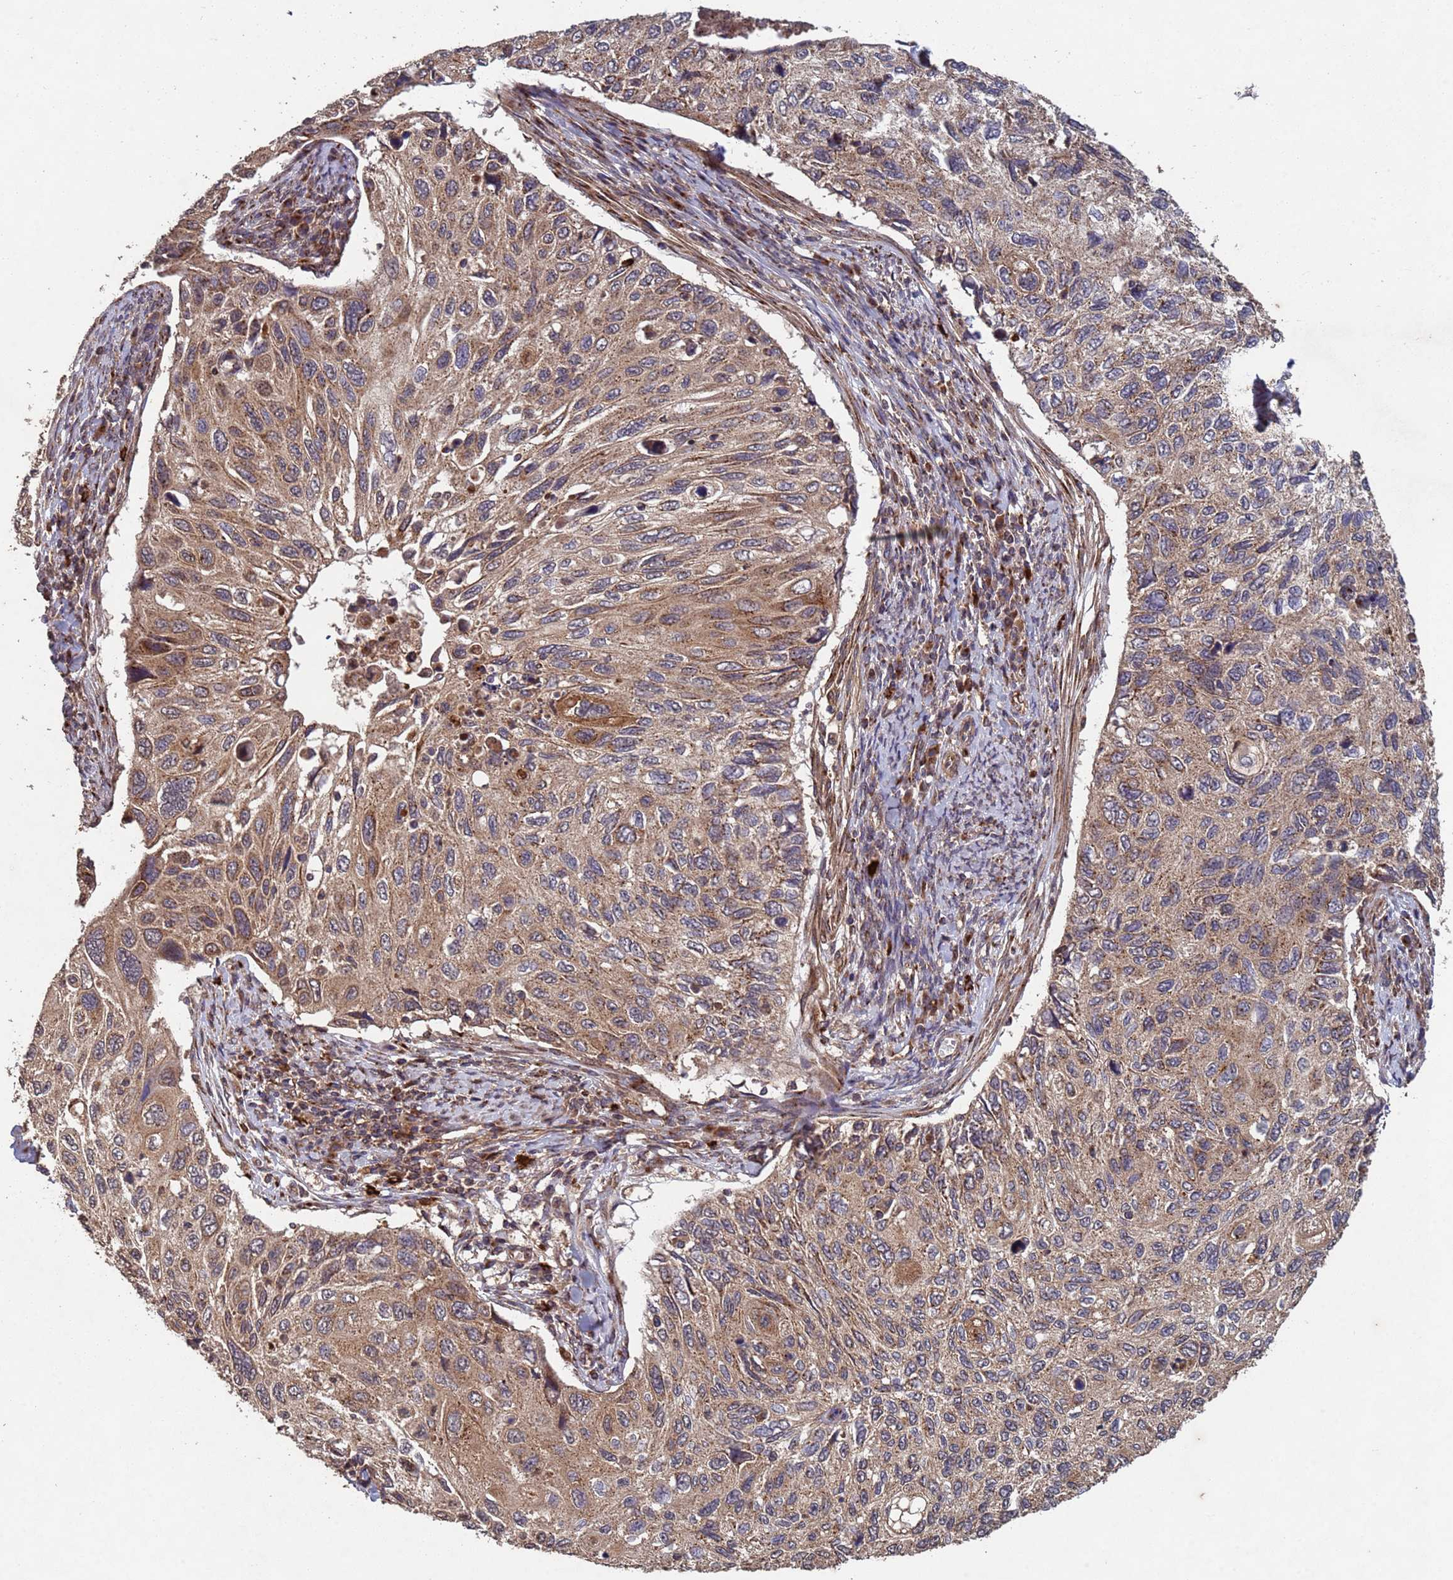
{"staining": {"intensity": "moderate", "quantity": ">75%", "location": "cytoplasmic/membranous"}, "tissue": "cervical cancer", "cell_type": "Tumor cells", "image_type": "cancer", "snomed": [{"axis": "morphology", "description": "Squamous cell carcinoma, NOS"}, {"axis": "topography", "description": "Cervix"}], "caption": "Human cervical cancer stained with a brown dye demonstrates moderate cytoplasmic/membranous positive positivity in about >75% of tumor cells.", "gene": "FASTKD1", "patient": {"sex": "female", "age": 70}}